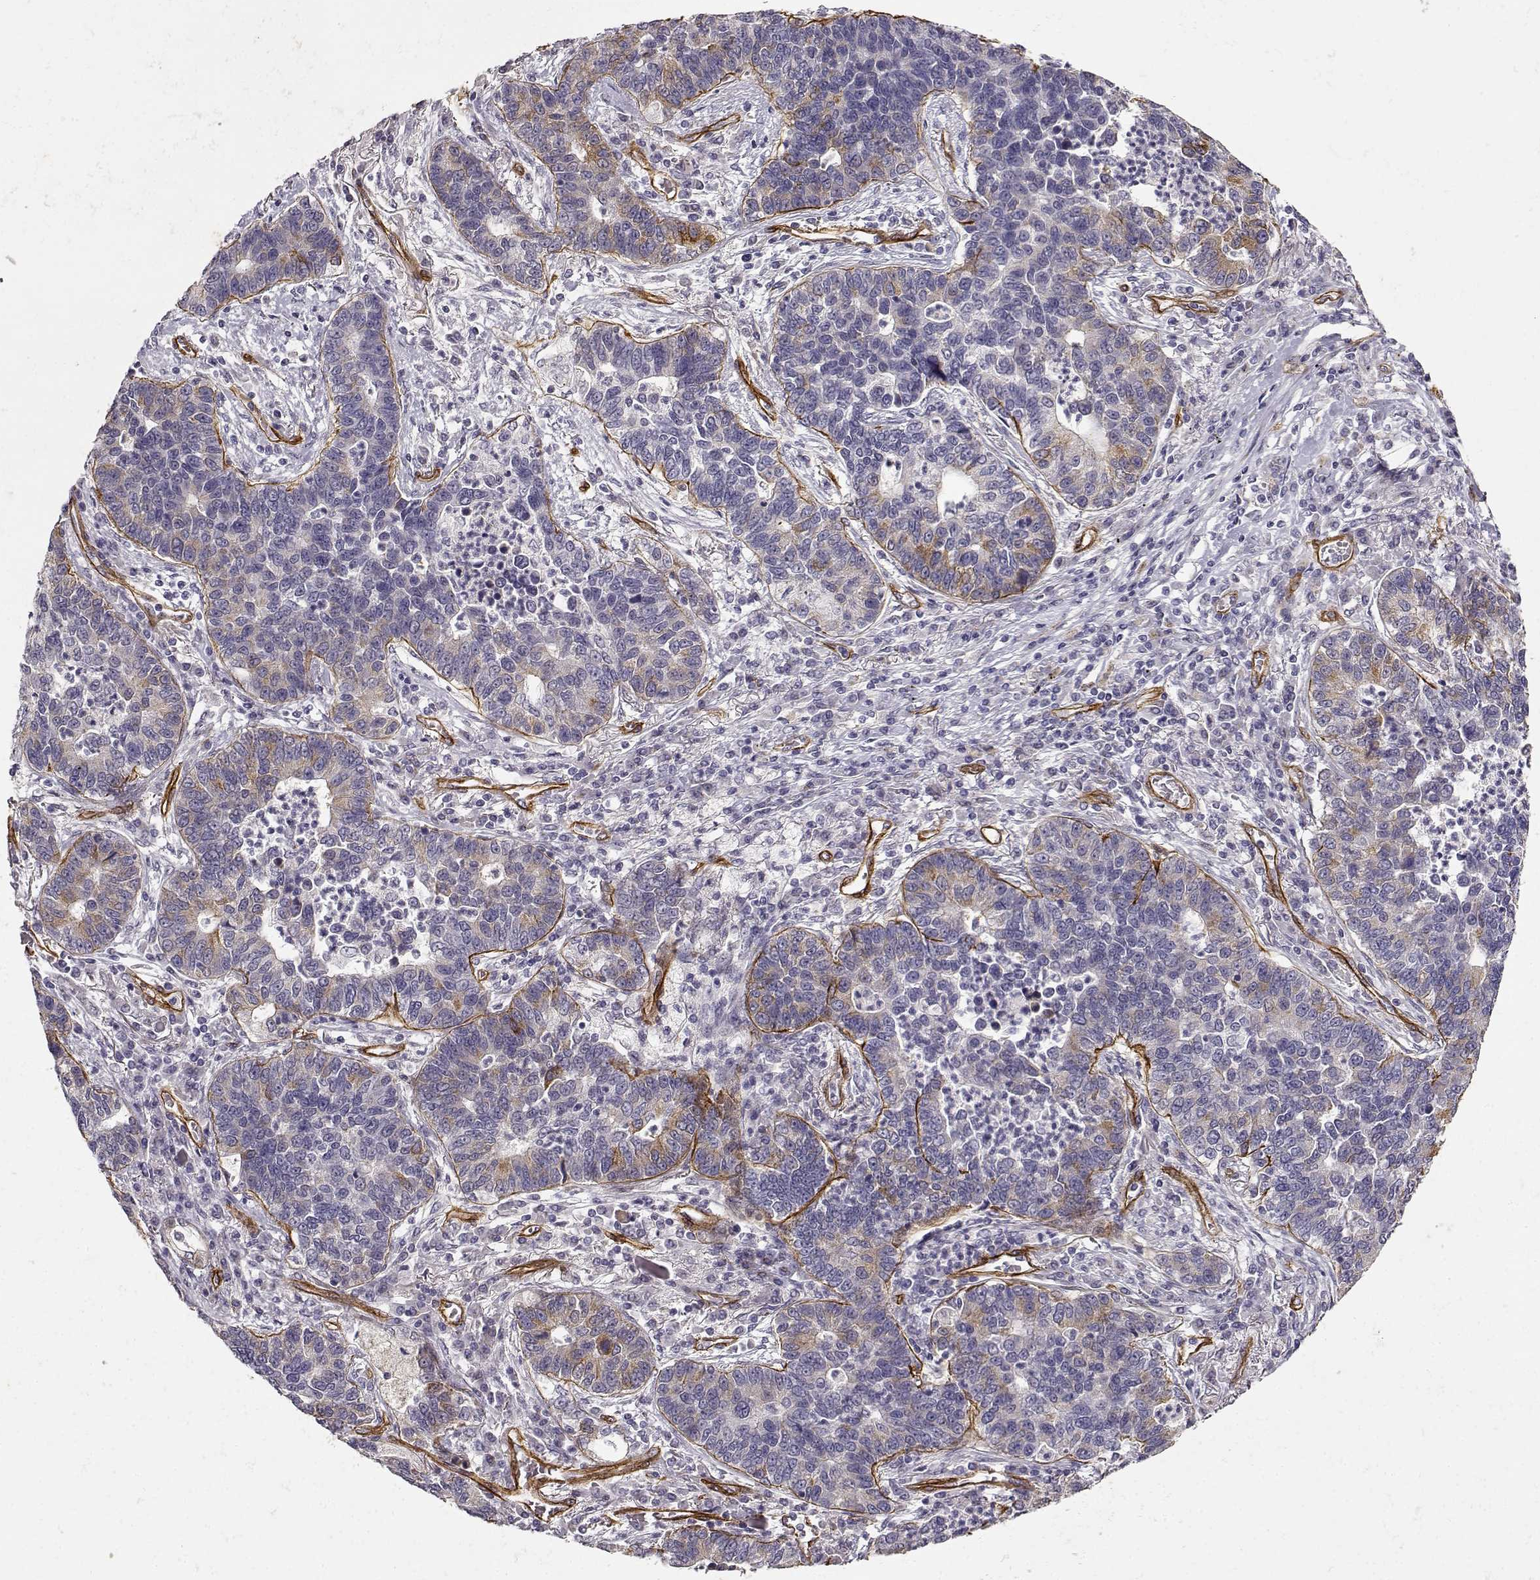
{"staining": {"intensity": "negative", "quantity": "none", "location": "none"}, "tissue": "lung cancer", "cell_type": "Tumor cells", "image_type": "cancer", "snomed": [{"axis": "morphology", "description": "Adenocarcinoma, NOS"}, {"axis": "topography", "description": "Lung"}], "caption": "This is an immunohistochemistry (IHC) micrograph of adenocarcinoma (lung). There is no expression in tumor cells.", "gene": "LAMC1", "patient": {"sex": "female", "age": 57}}